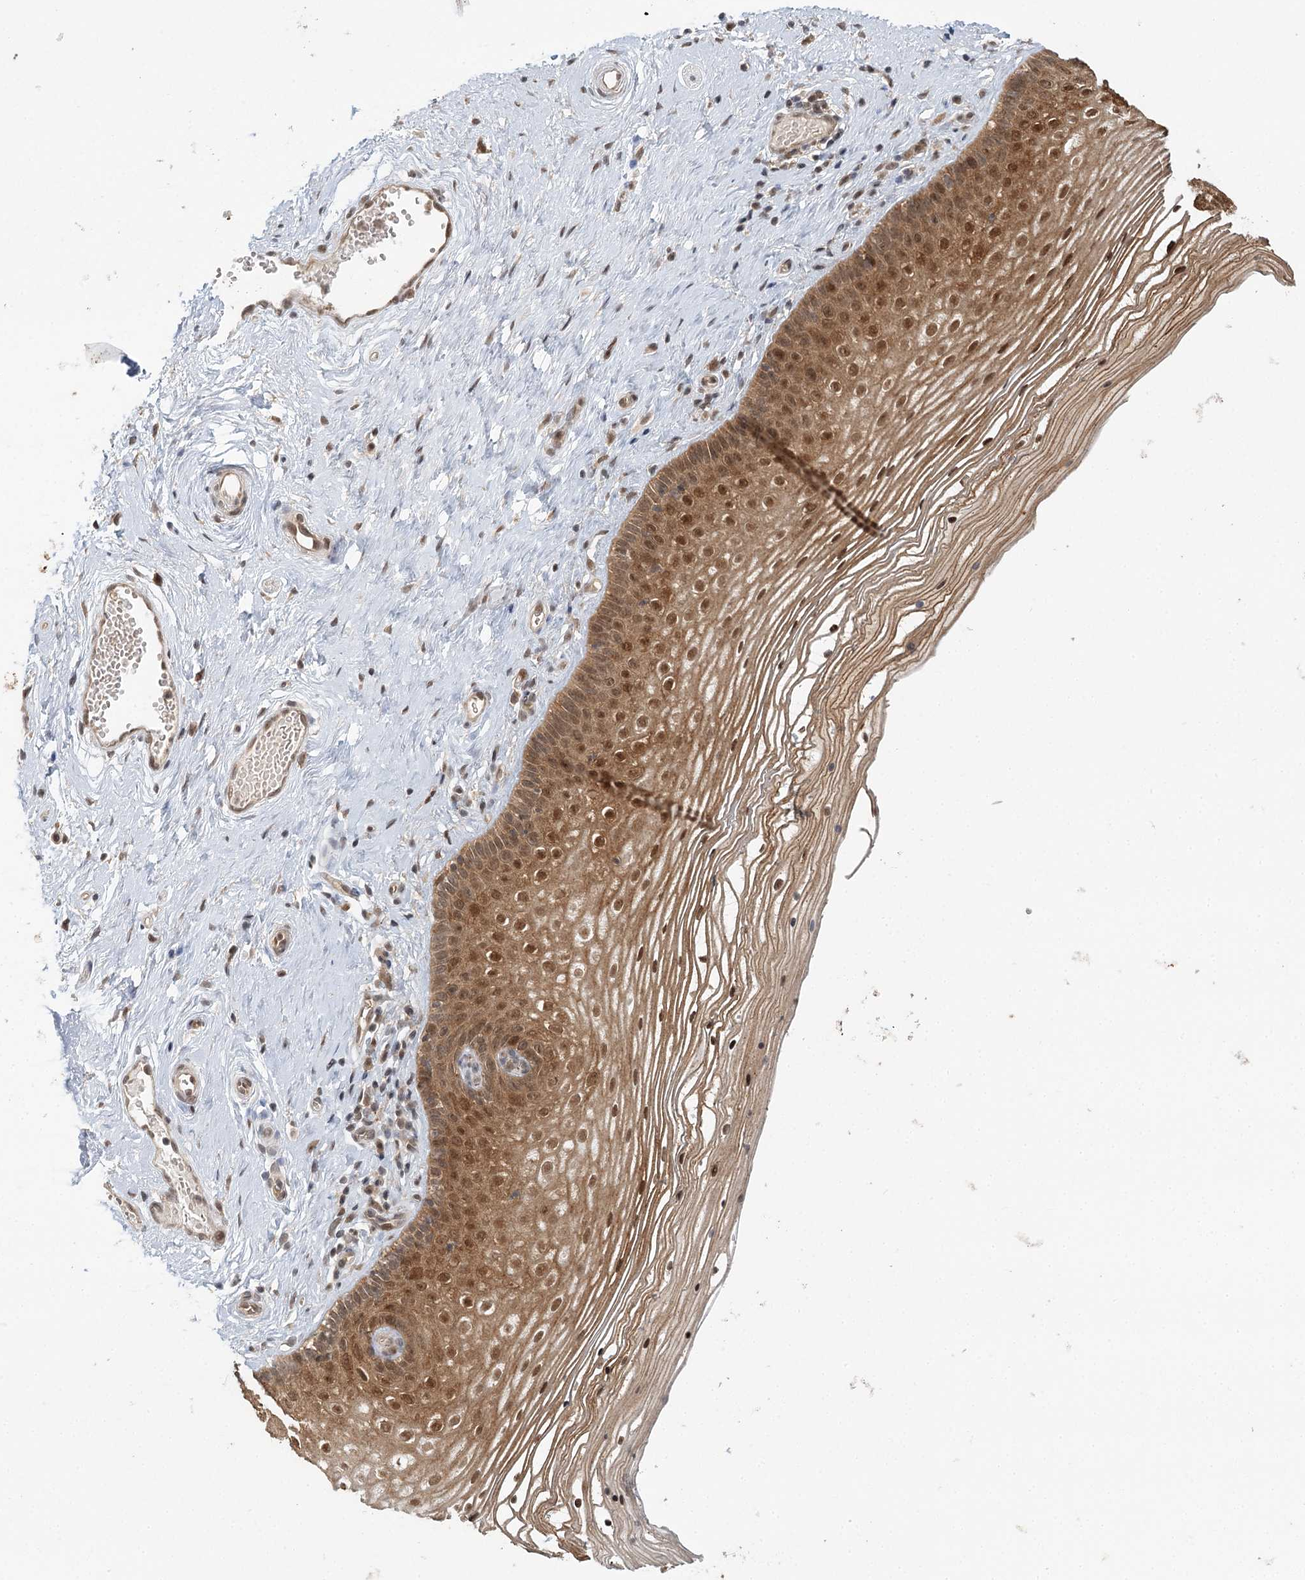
{"staining": {"intensity": "strong", "quantity": ">75%", "location": "cytoplasmic/membranous,nuclear"}, "tissue": "vagina", "cell_type": "Squamous epithelial cells", "image_type": "normal", "snomed": [{"axis": "morphology", "description": "Normal tissue, NOS"}, {"axis": "topography", "description": "Vagina"}], "caption": "Brown immunohistochemical staining in normal vagina exhibits strong cytoplasmic/membranous,nuclear positivity in approximately >75% of squamous epithelial cells.", "gene": "N6AMT1", "patient": {"sex": "female", "age": 46}}